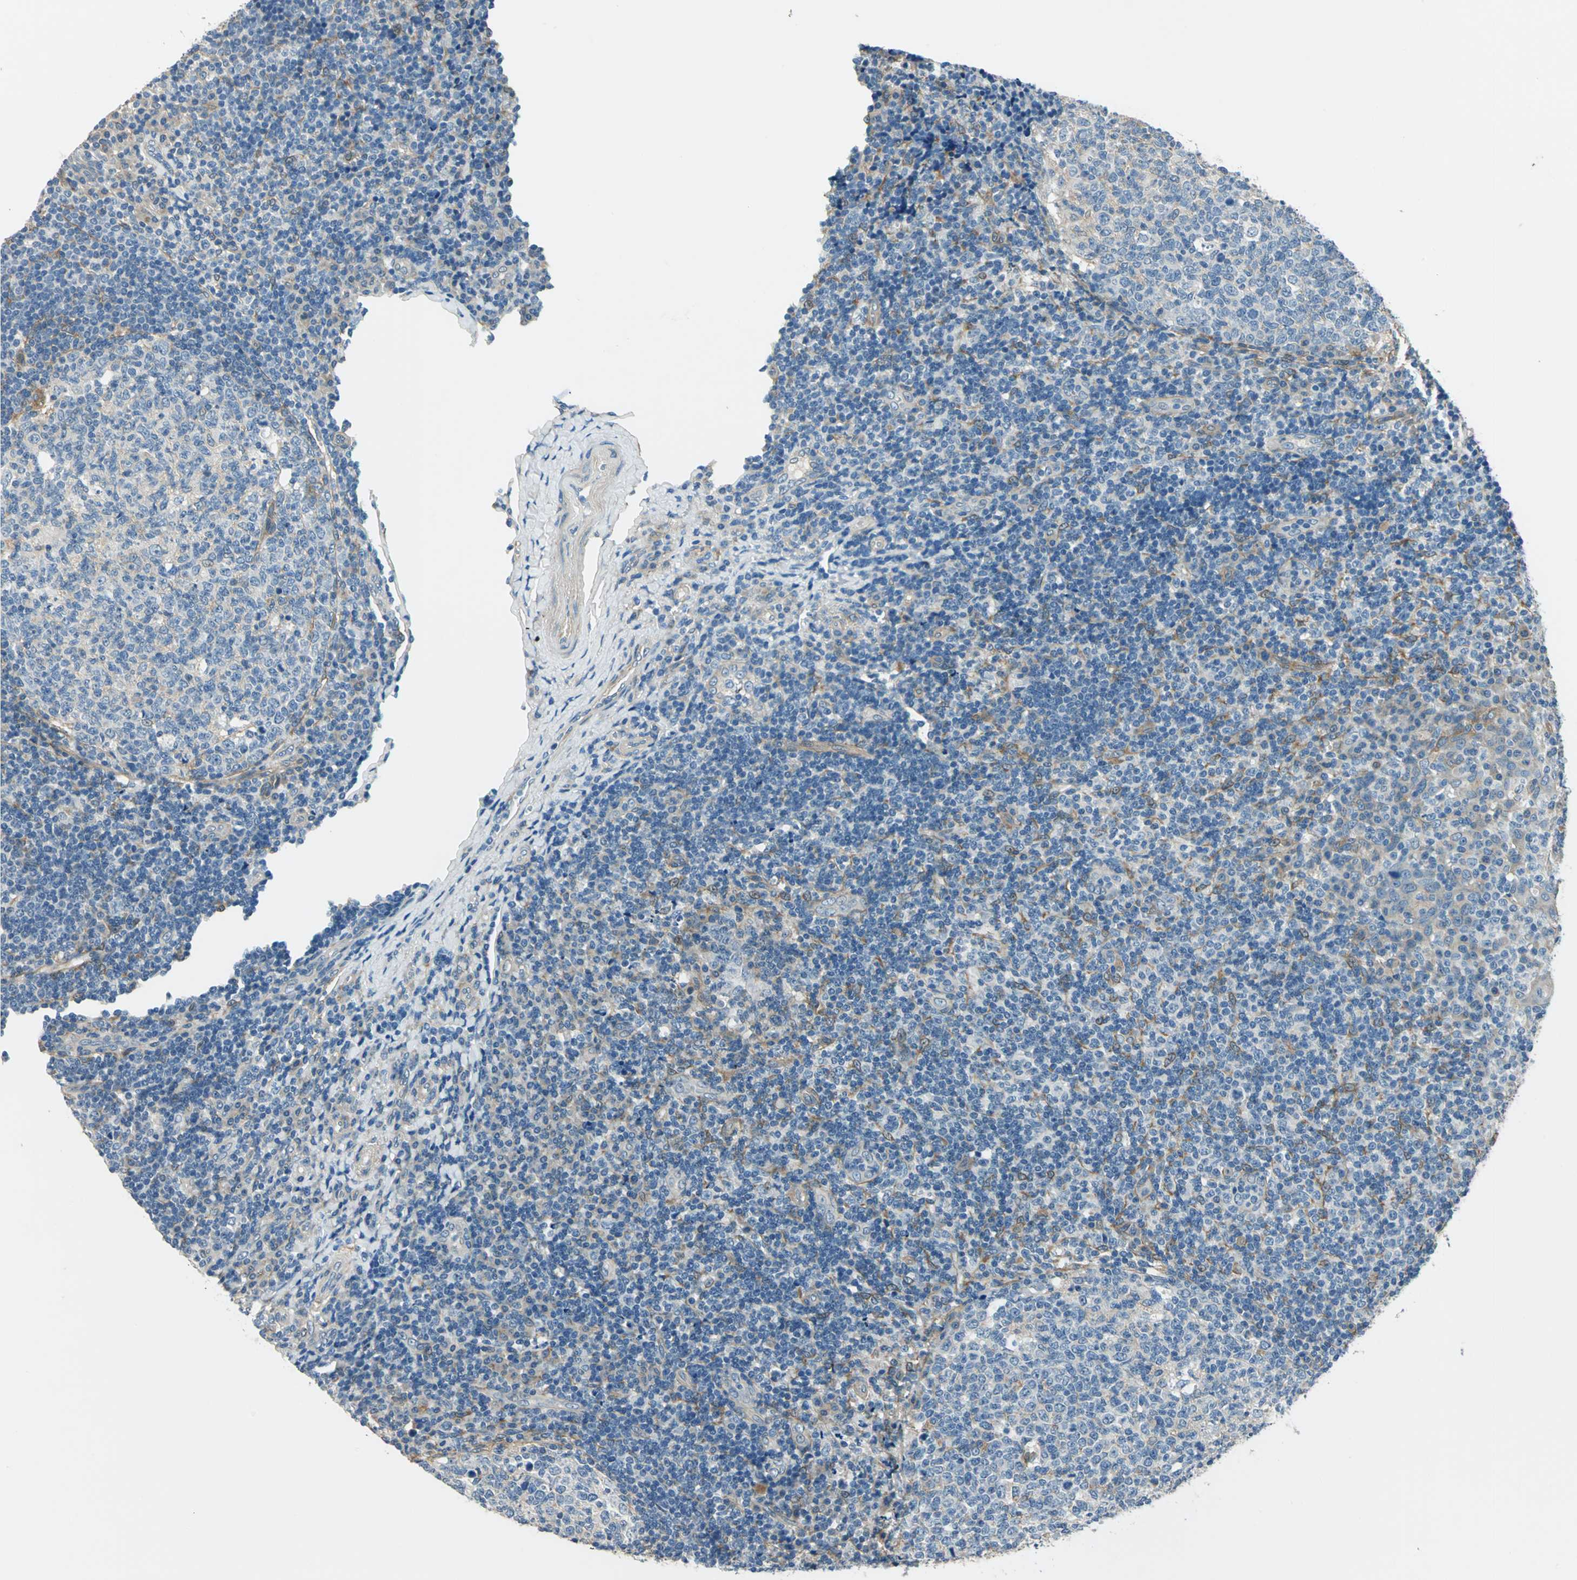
{"staining": {"intensity": "negative", "quantity": "none", "location": "none"}, "tissue": "tonsil", "cell_type": "Germinal center cells", "image_type": "normal", "snomed": [{"axis": "morphology", "description": "Normal tissue, NOS"}, {"axis": "topography", "description": "Tonsil"}], "caption": "A high-resolution photomicrograph shows immunohistochemistry (IHC) staining of normal tonsil, which exhibits no significant positivity in germinal center cells.", "gene": "CDC42EP1", "patient": {"sex": "female", "age": 40}}